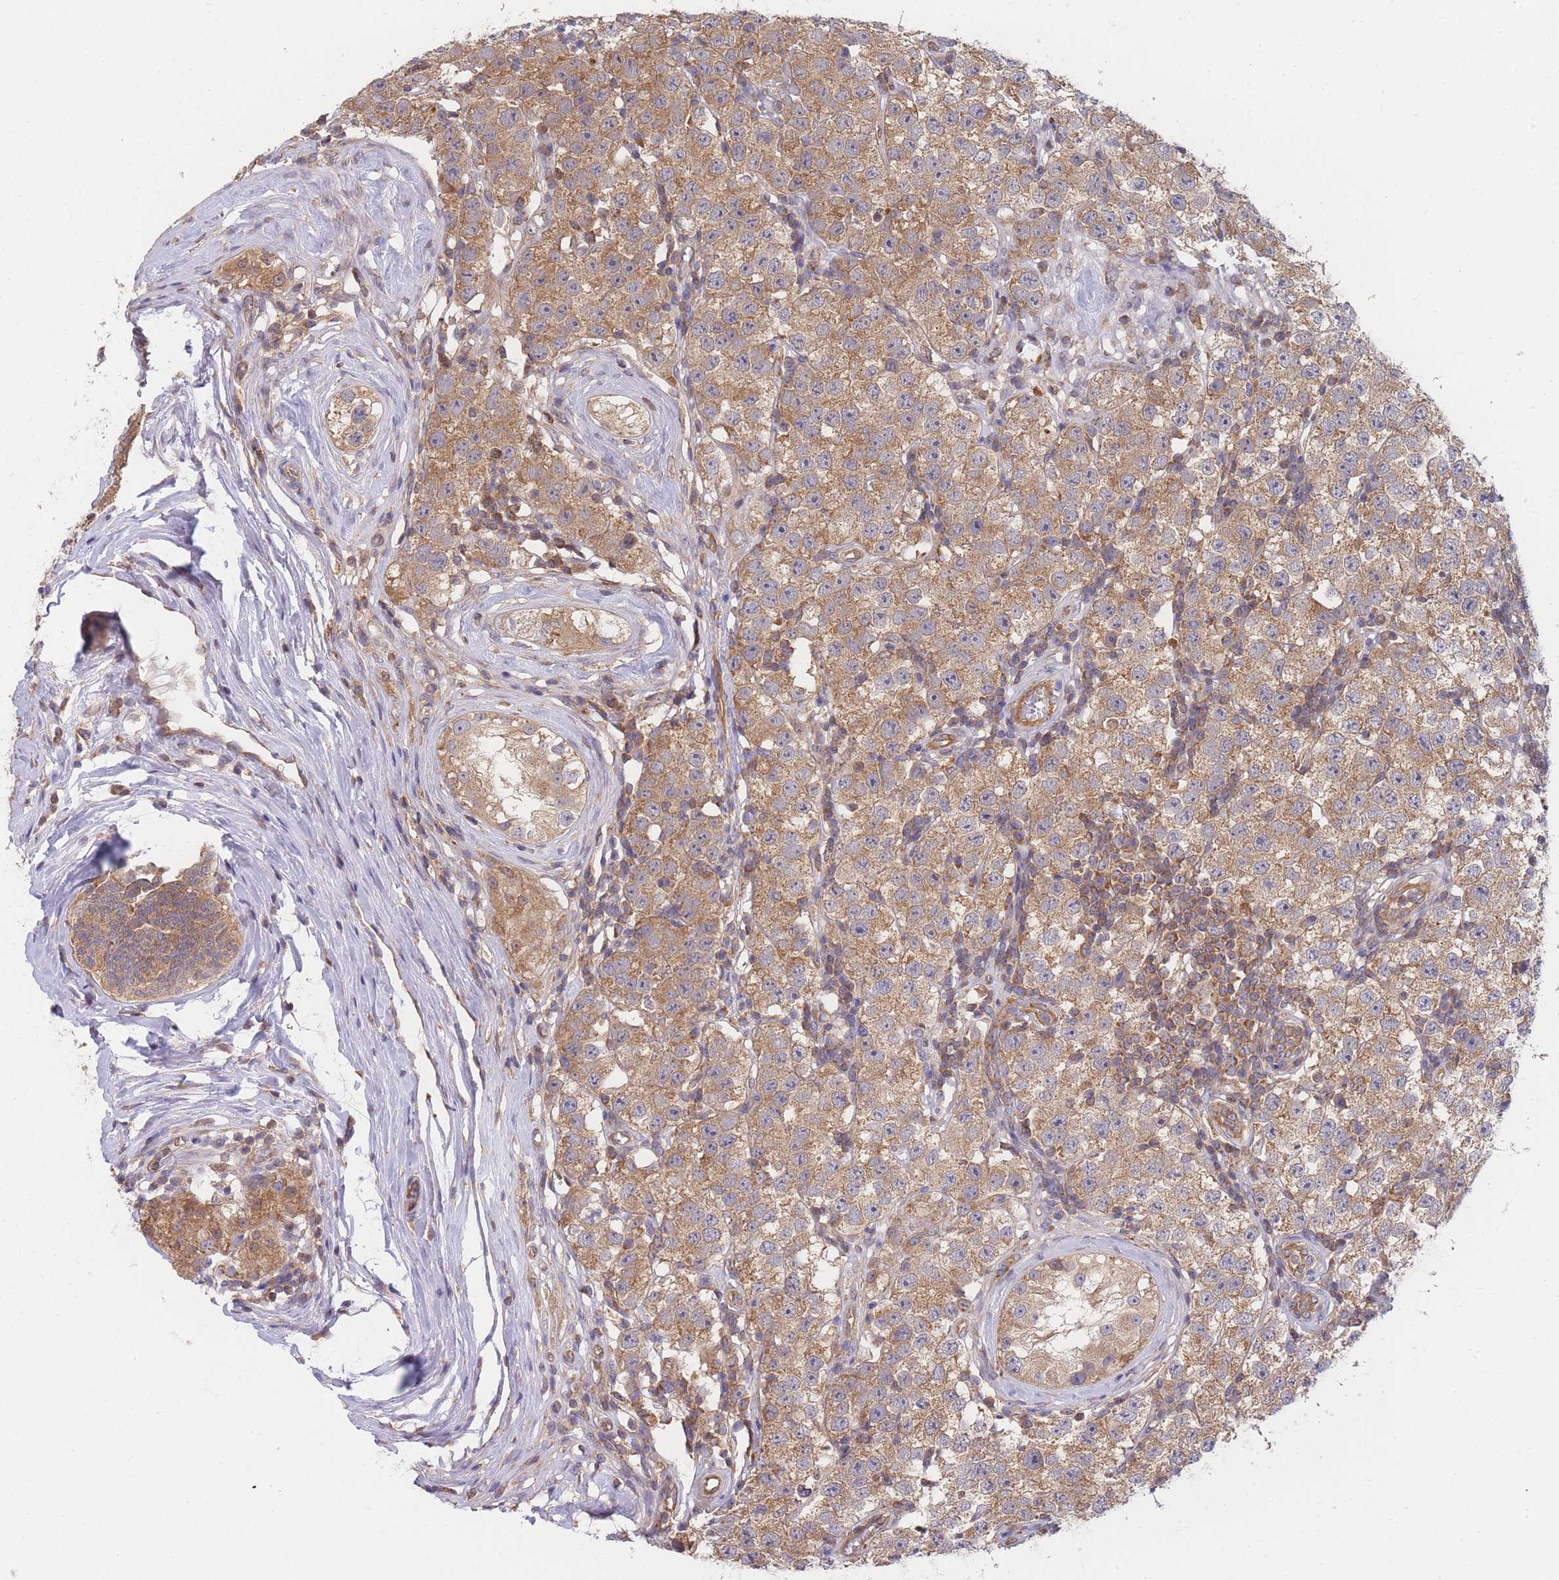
{"staining": {"intensity": "moderate", "quantity": ">75%", "location": "cytoplasmic/membranous"}, "tissue": "testis cancer", "cell_type": "Tumor cells", "image_type": "cancer", "snomed": [{"axis": "morphology", "description": "Seminoma, NOS"}, {"axis": "topography", "description": "Testis"}], "caption": "Tumor cells demonstrate moderate cytoplasmic/membranous expression in about >75% of cells in seminoma (testis).", "gene": "MRPS18B", "patient": {"sex": "male", "age": 34}}